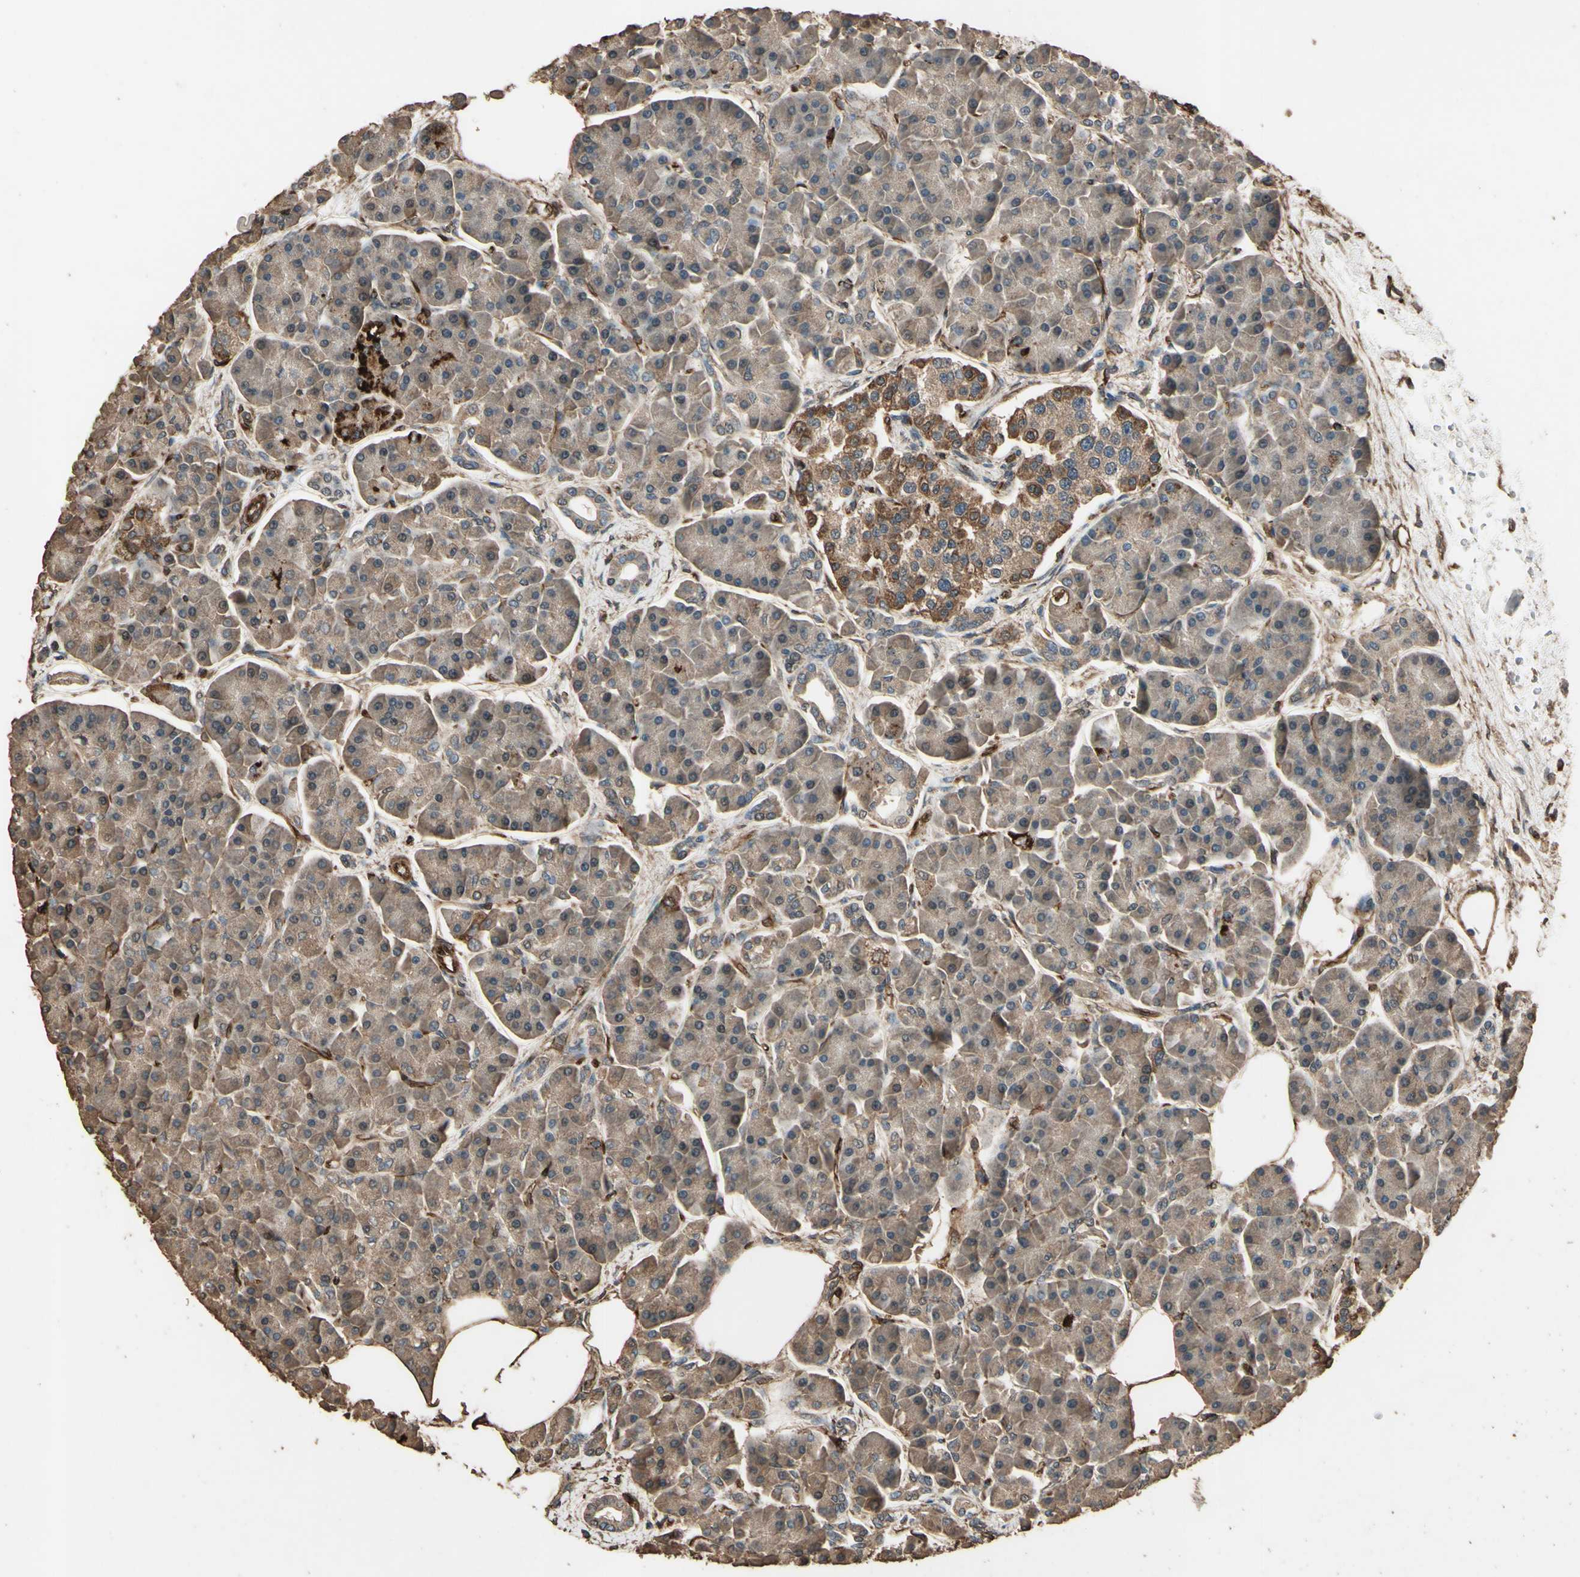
{"staining": {"intensity": "weak", "quantity": ">75%", "location": "cytoplasmic/membranous"}, "tissue": "pancreas", "cell_type": "Exocrine glandular cells", "image_type": "normal", "snomed": [{"axis": "morphology", "description": "Normal tissue, NOS"}, {"axis": "topography", "description": "Pancreas"}], "caption": "About >75% of exocrine glandular cells in normal human pancreas exhibit weak cytoplasmic/membranous protein staining as visualized by brown immunohistochemical staining.", "gene": "TSPO", "patient": {"sex": "female", "age": 70}}